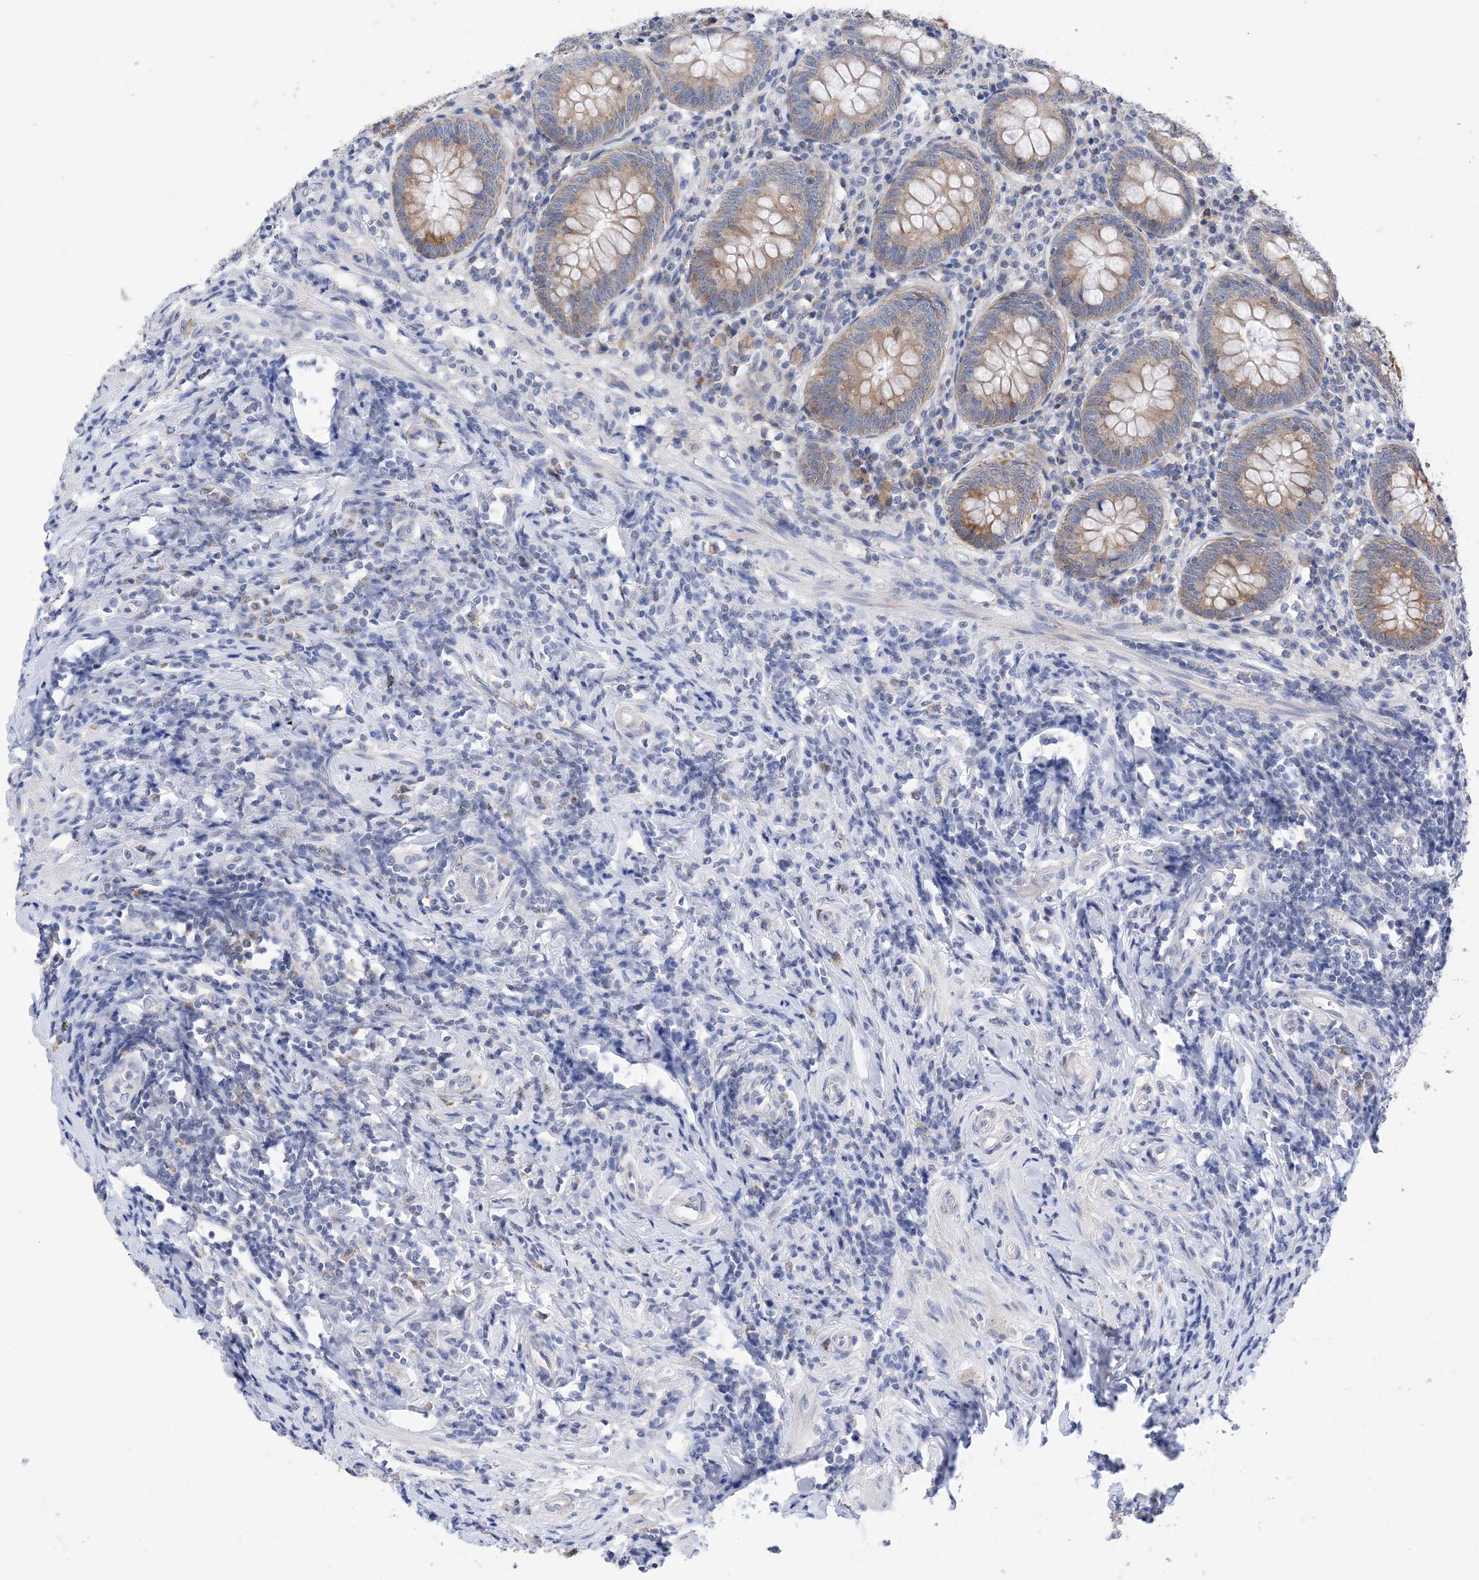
{"staining": {"intensity": "moderate", "quantity": ">75%", "location": "cytoplasmic/membranous"}, "tissue": "appendix", "cell_type": "Glandular cells", "image_type": "normal", "snomed": [{"axis": "morphology", "description": "Normal tissue, NOS"}, {"axis": "topography", "description": "Appendix"}], "caption": "Moderate cytoplasmic/membranous positivity is identified in about >75% of glandular cells in normal appendix. (Brightfield microscopy of DAB IHC at high magnification).", "gene": "PLK4", "patient": {"sex": "female", "age": 54}}